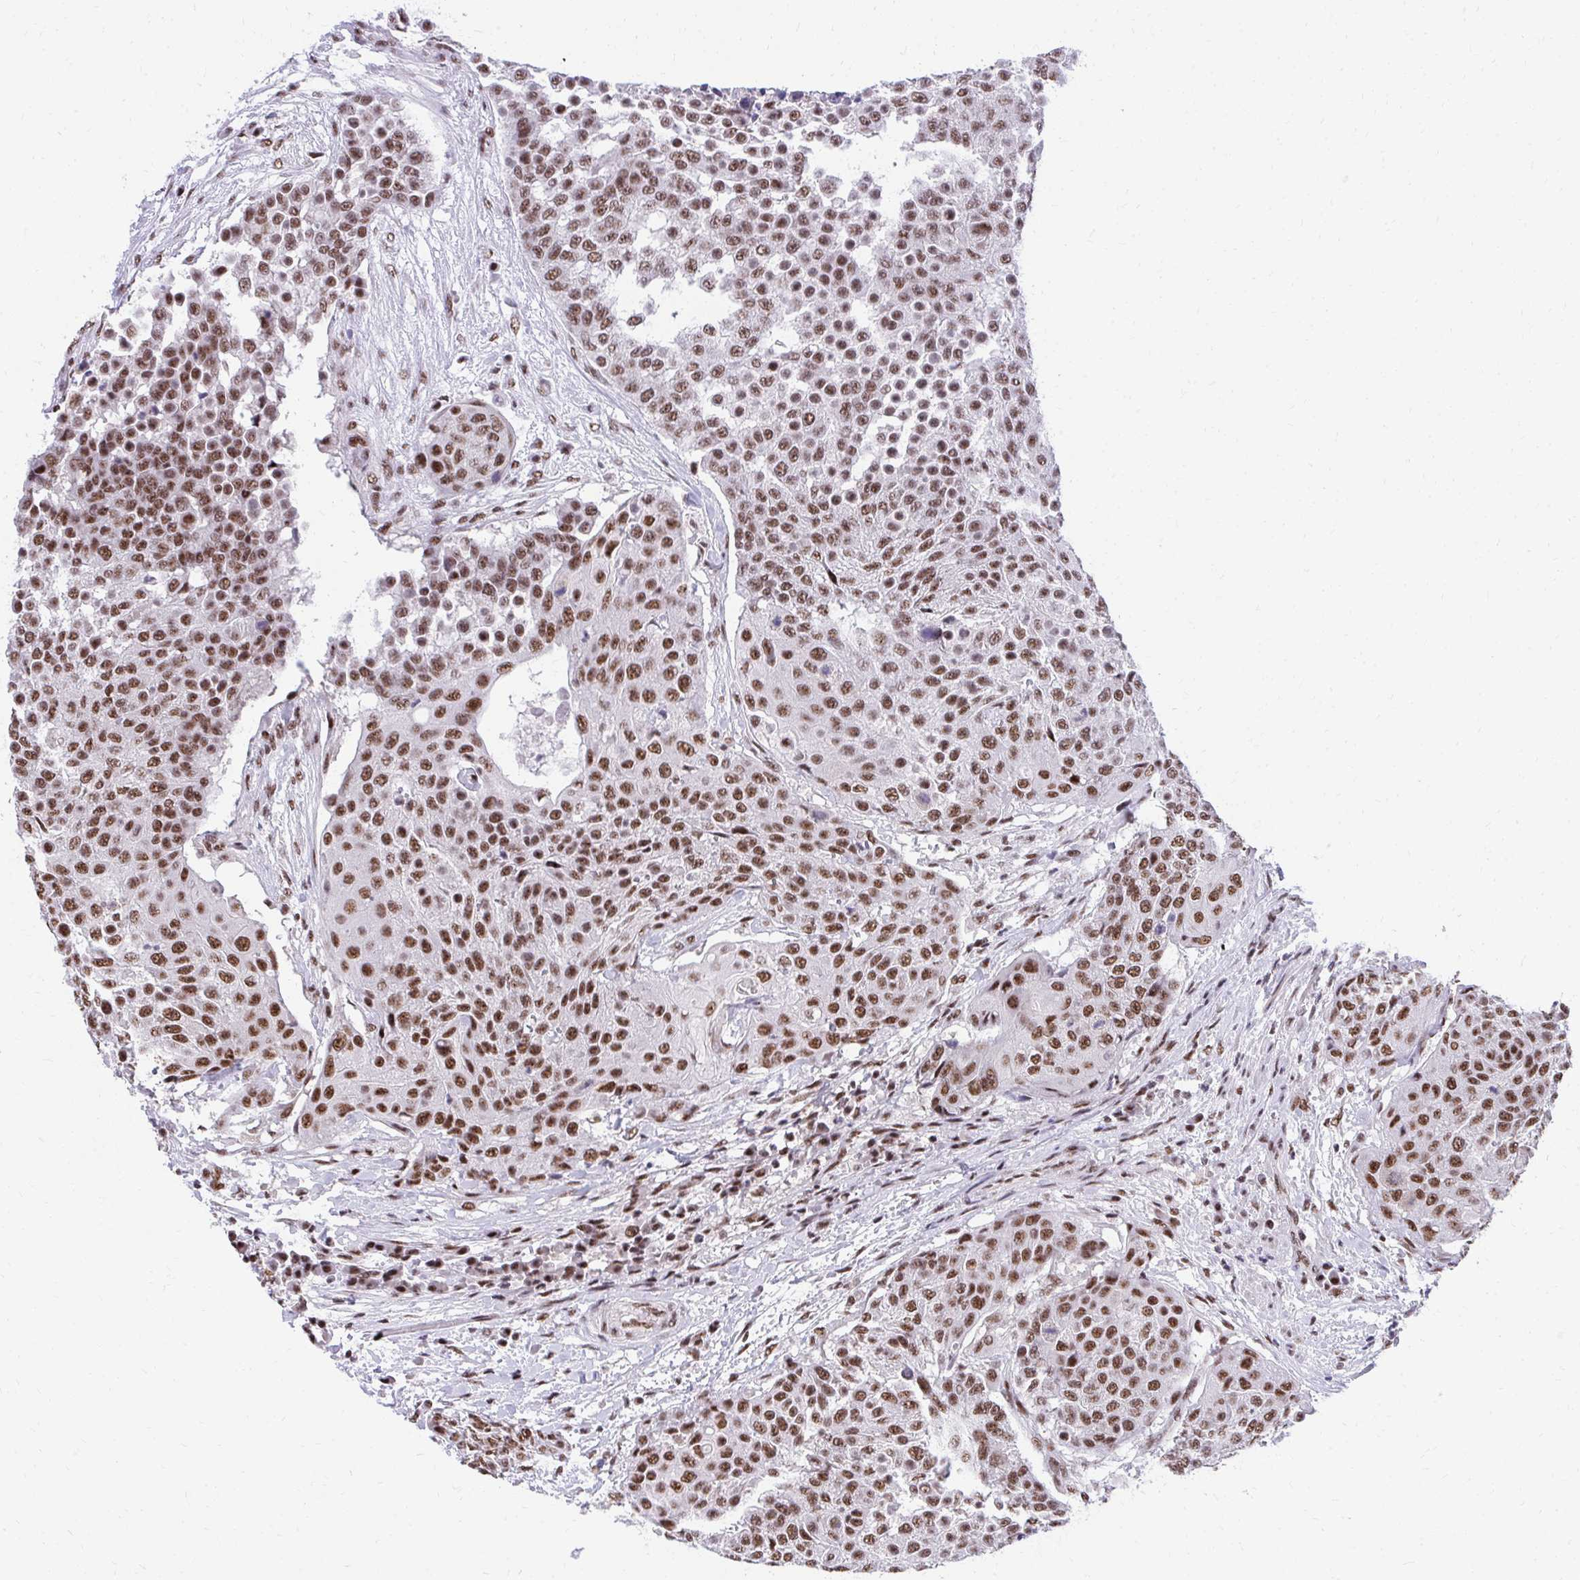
{"staining": {"intensity": "strong", "quantity": ">75%", "location": "nuclear"}, "tissue": "urothelial cancer", "cell_type": "Tumor cells", "image_type": "cancer", "snomed": [{"axis": "morphology", "description": "Urothelial carcinoma, High grade"}, {"axis": "topography", "description": "Urinary bladder"}], "caption": "This is a histology image of IHC staining of urothelial carcinoma (high-grade), which shows strong staining in the nuclear of tumor cells.", "gene": "SYNE4", "patient": {"sex": "female", "age": 63}}